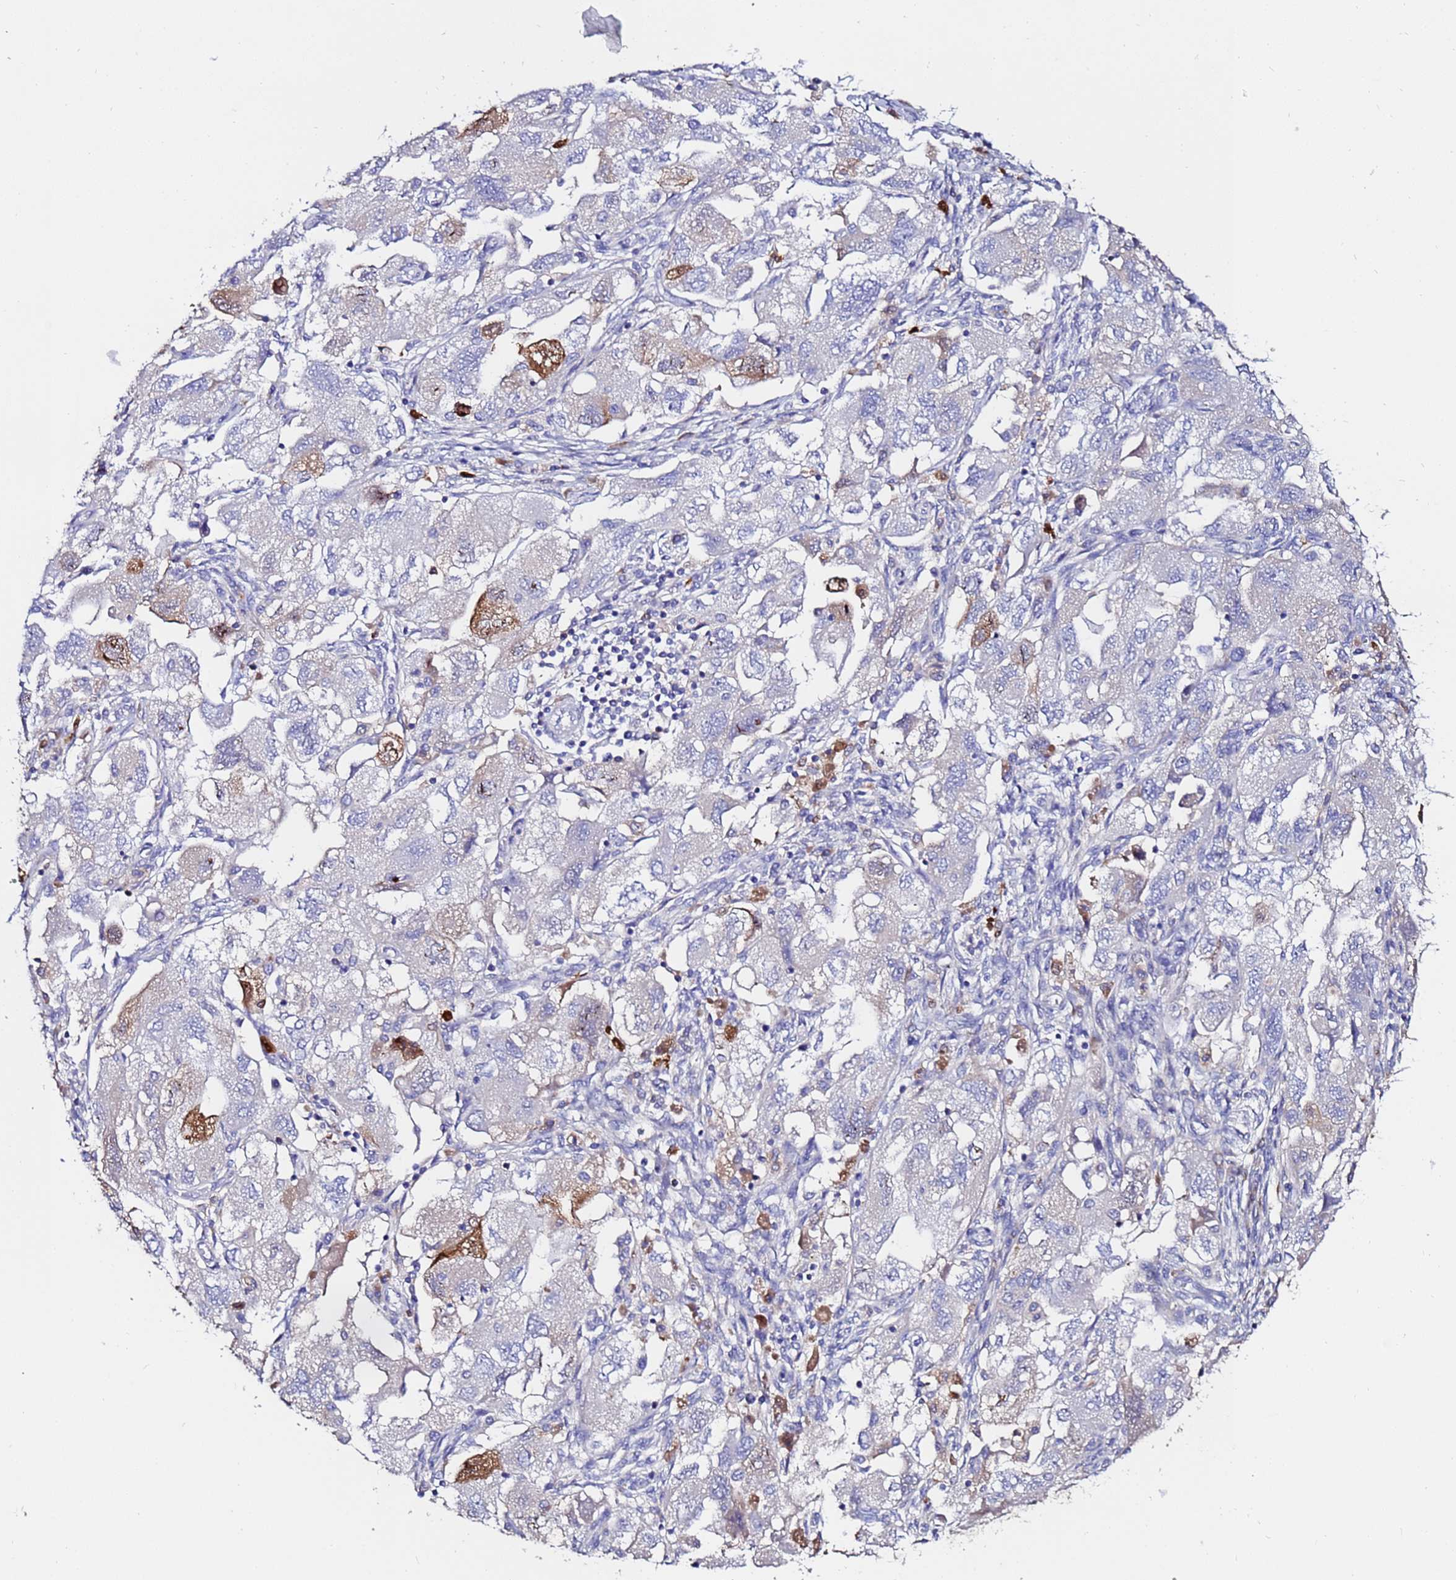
{"staining": {"intensity": "strong", "quantity": "<25%", "location": "cytoplasmic/membranous"}, "tissue": "ovarian cancer", "cell_type": "Tumor cells", "image_type": "cancer", "snomed": [{"axis": "morphology", "description": "Carcinoma, NOS"}, {"axis": "morphology", "description": "Cystadenocarcinoma, serous, NOS"}, {"axis": "topography", "description": "Ovary"}], "caption": "Immunohistochemistry (IHC) of ovarian cancer (serous cystadenocarcinoma) displays medium levels of strong cytoplasmic/membranous positivity in approximately <25% of tumor cells.", "gene": "TUBAL3", "patient": {"sex": "female", "age": 69}}